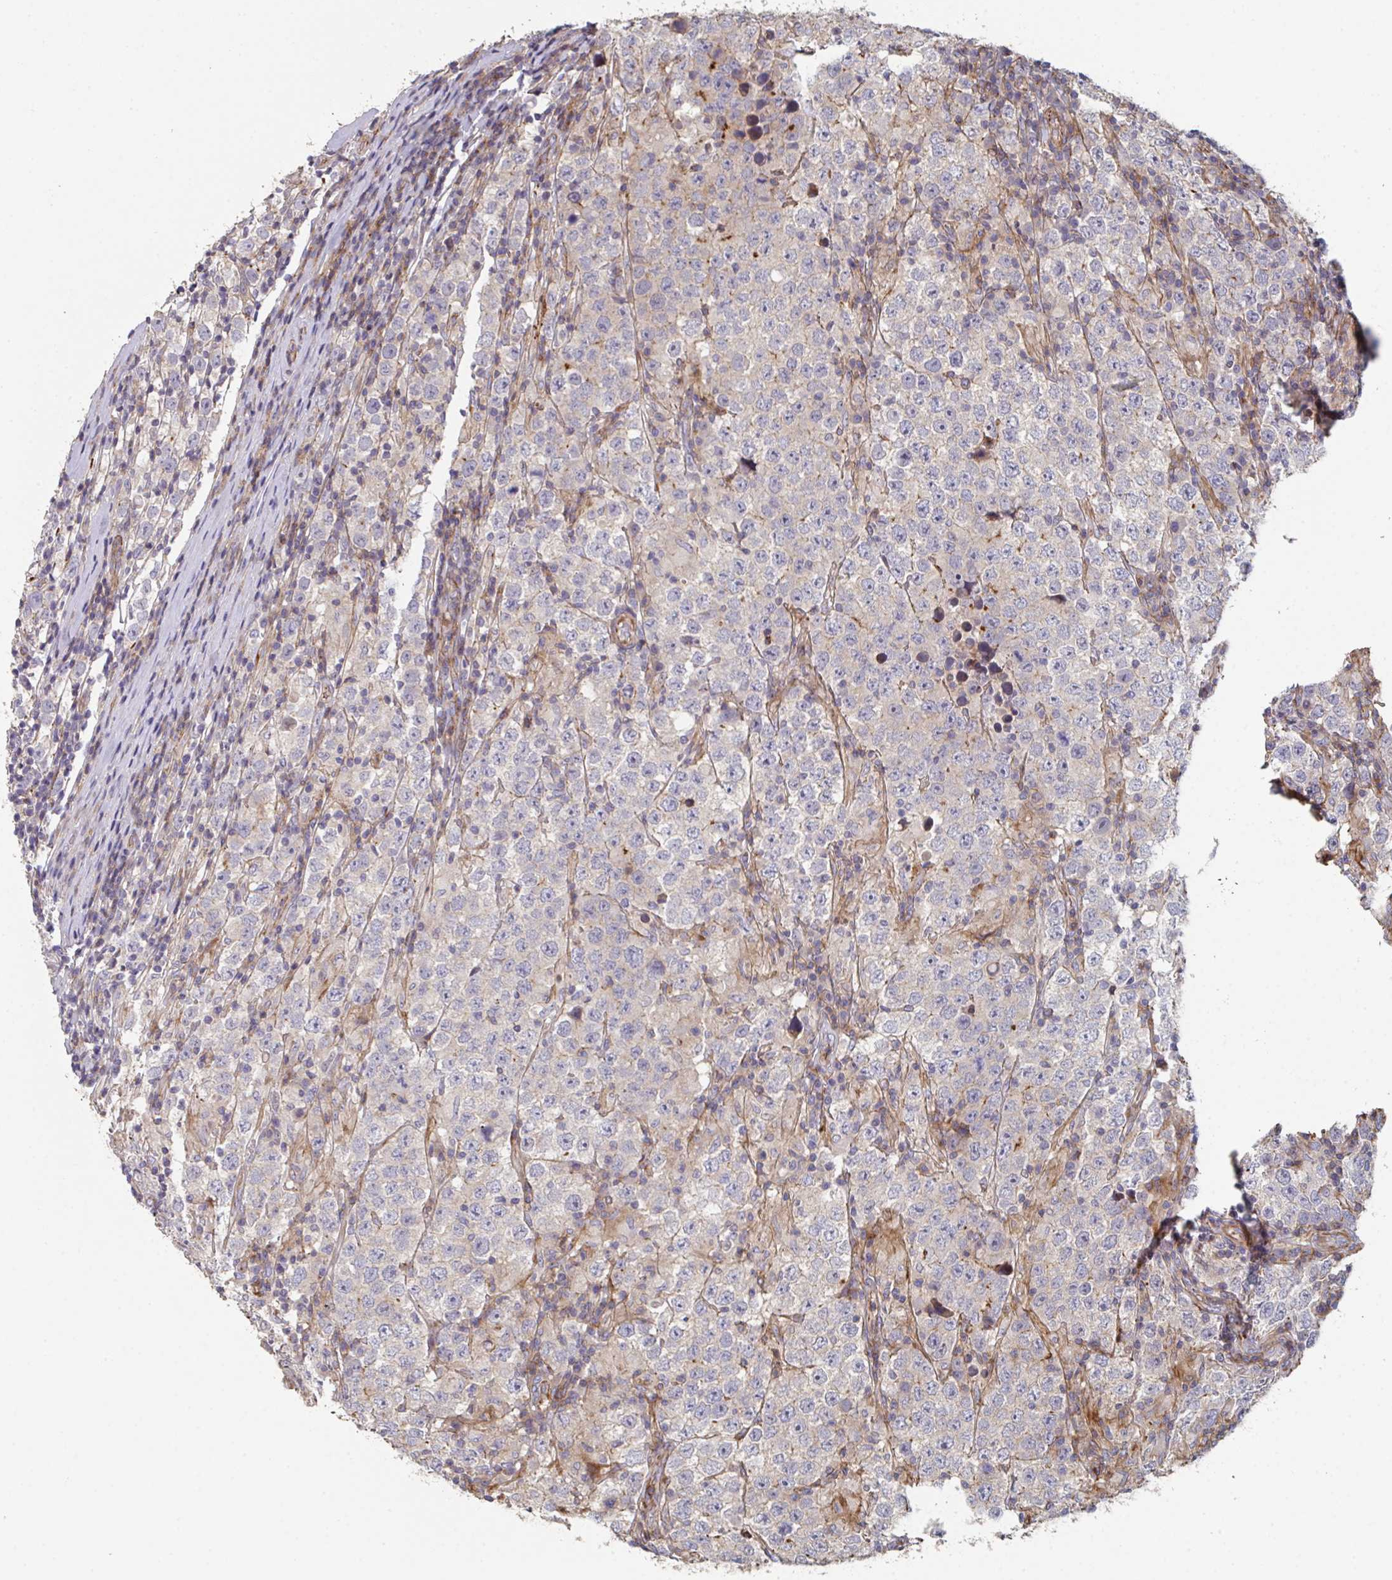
{"staining": {"intensity": "negative", "quantity": "none", "location": "none"}, "tissue": "testis cancer", "cell_type": "Tumor cells", "image_type": "cancer", "snomed": [{"axis": "morphology", "description": "Normal tissue, NOS"}, {"axis": "morphology", "description": "Urothelial carcinoma, High grade"}, {"axis": "morphology", "description": "Seminoma, NOS"}, {"axis": "morphology", "description": "Carcinoma, Embryonal, NOS"}, {"axis": "topography", "description": "Urinary bladder"}, {"axis": "topography", "description": "Testis"}], "caption": "An immunohistochemistry image of testis seminoma is shown. There is no staining in tumor cells of testis seminoma. Brightfield microscopy of IHC stained with DAB (3,3'-diaminobenzidine) (brown) and hematoxylin (blue), captured at high magnification.", "gene": "FZD2", "patient": {"sex": "male", "age": 41}}